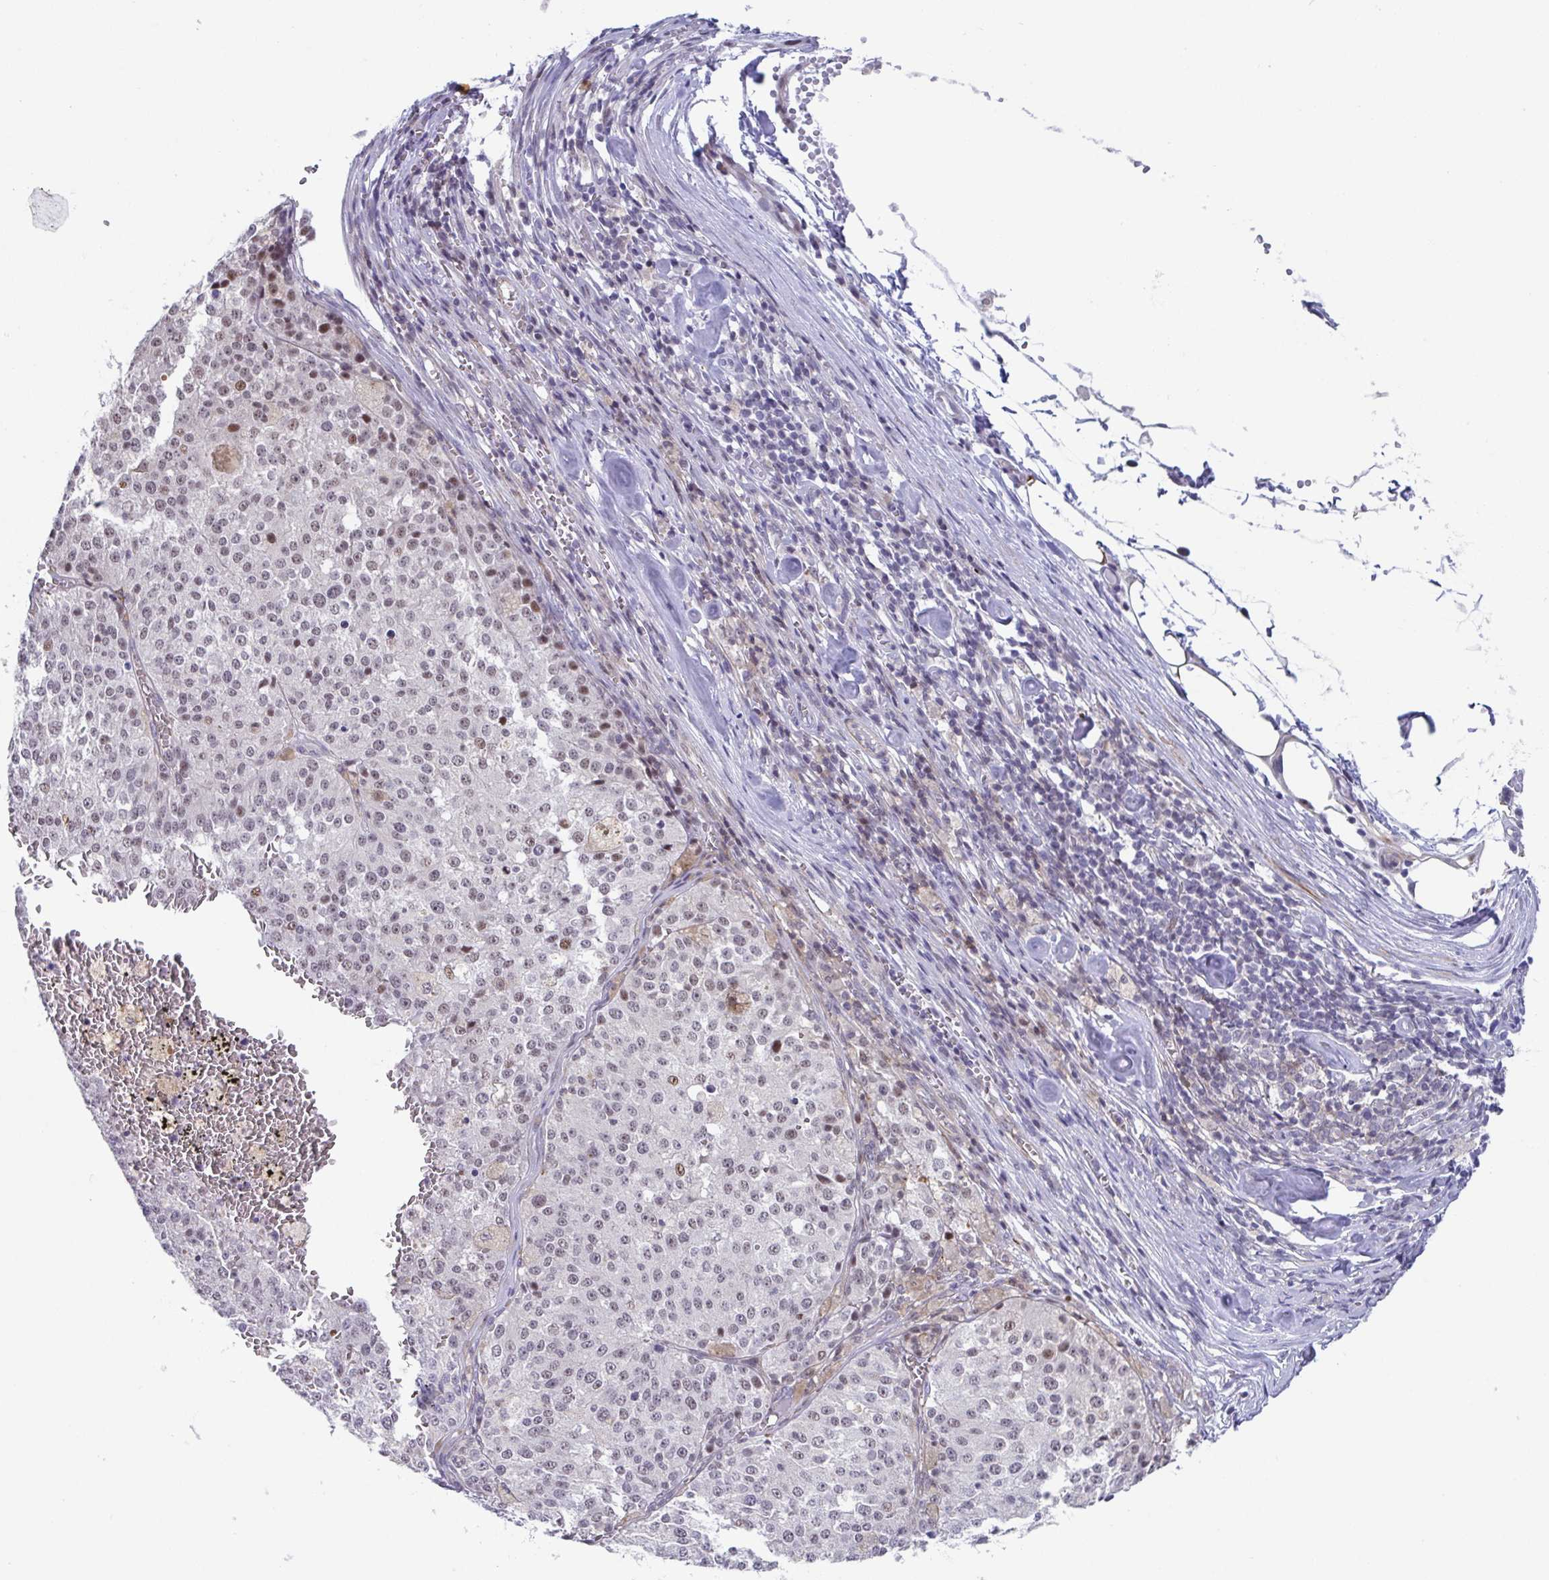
{"staining": {"intensity": "weak", "quantity": "<25%", "location": "nuclear"}, "tissue": "melanoma", "cell_type": "Tumor cells", "image_type": "cancer", "snomed": [{"axis": "morphology", "description": "Malignant melanoma, Metastatic site"}, {"axis": "topography", "description": "Lymph node"}], "caption": "A high-resolution image shows IHC staining of melanoma, which demonstrates no significant expression in tumor cells.", "gene": "WDR72", "patient": {"sex": "female", "age": 64}}